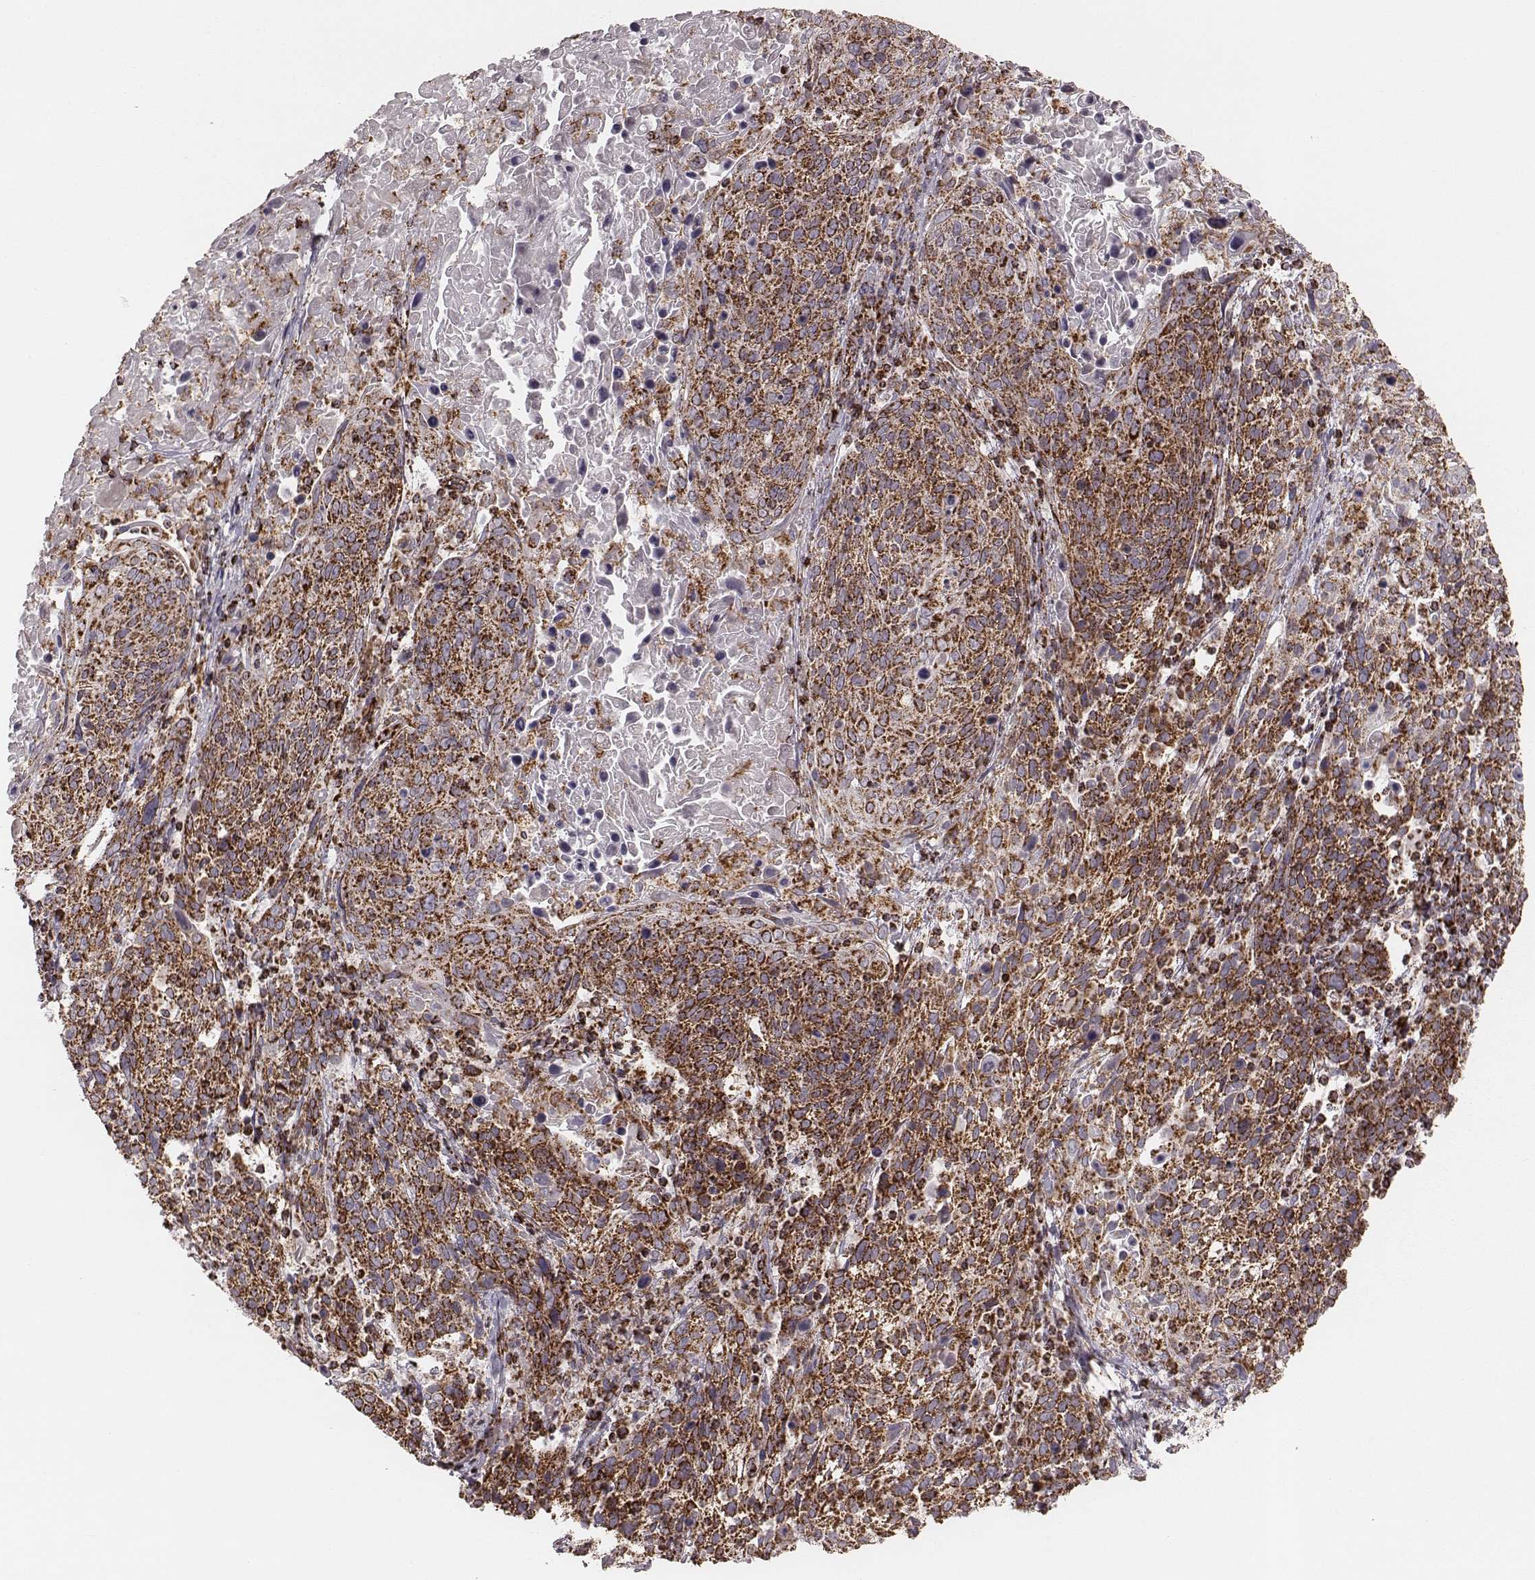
{"staining": {"intensity": "strong", "quantity": ">75%", "location": "cytoplasmic/membranous"}, "tissue": "cervical cancer", "cell_type": "Tumor cells", "image_type": "cancer", "snomed": [{"axis": "morphology", "description": "Squamous cell carcinoma, NOS"}, {"axis": "topography", "description": "Cervix"}], "caption": "Tumor cells demonstrate high levels of strong cytoplasmic/membranous positivity in approximately >75% of cells in human squamous cell carcinoma (cervical).", "gene": "TUFM", "patient": {"sex": "female", "age": 61}}